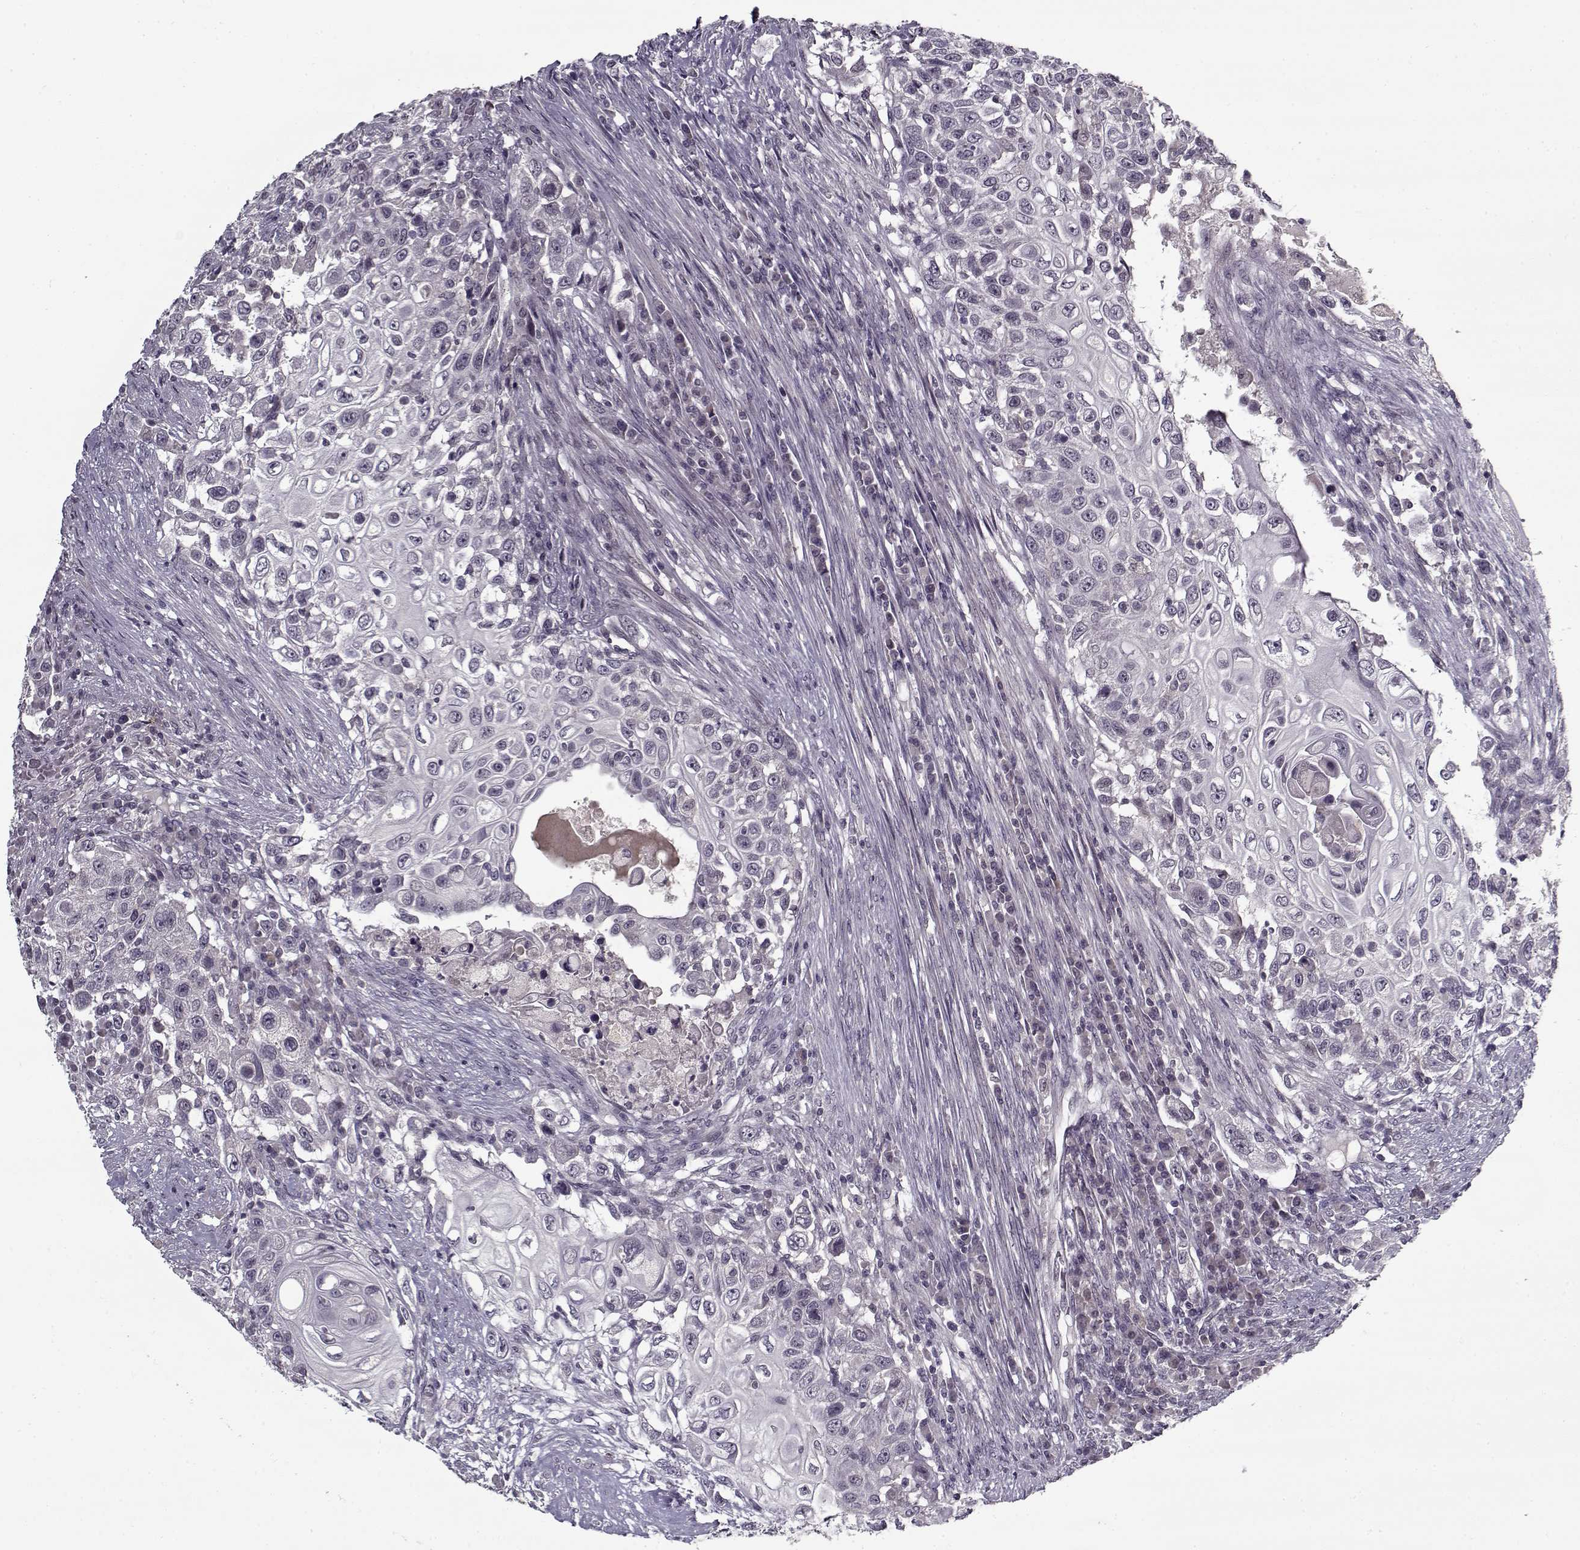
{"staining": {"intensity": "negative", "quantity": "none", "location": "none"}, "tissue": "urothelial cancer", "cell_type": "Tumor cells", "image_type": "cancer", "snomed": [{"axis": "morphology", "description": "Urothelial carcinoma, High grade"}, {"axis": "topography", "description": "Urinary bladder"}], "caption": "This is an immunohistochemistry micrograph of high-grade urothelial carcinoma. There is no staining in tumor cells.", "gene": "LAMA2", "patient": {"sex": "female", "age": 56}}